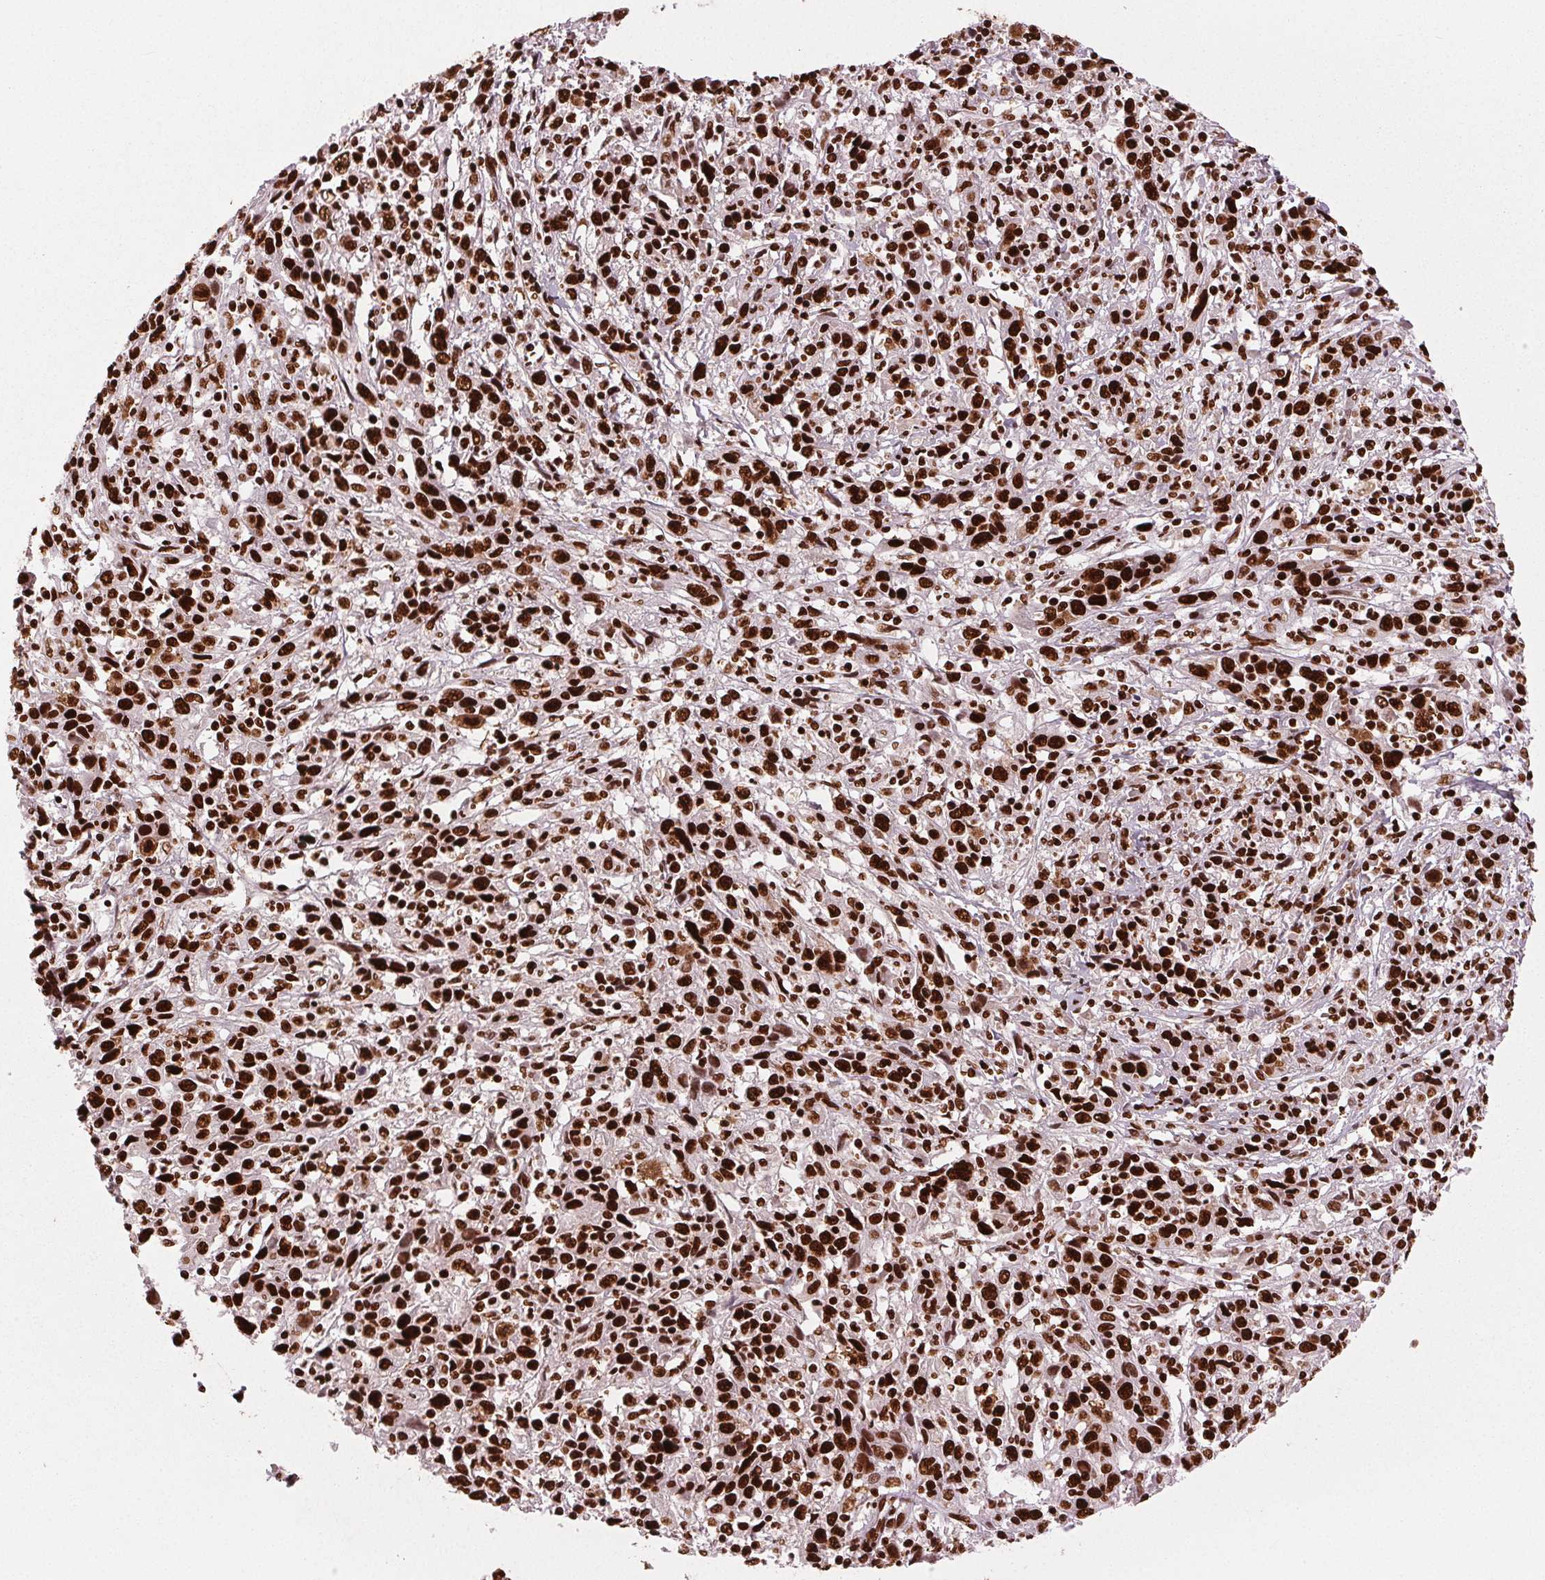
{"staining": {"intensity": "strong", "quantity": ">75%", "location": "nuclear"}, "tissue": "cervical cancer", "cell_type": "Tumor cells", "image_type": "cancer", "snomed": [{"axis": "morphology", "description": "Squamous cell carcinoma, NOS"}, {"axis": "topography", "description": "Cervix"}], "caption": "Protein expression analysis of cervical cancer displays strong nuclear positivity in approximately >75% of tumor cells.", "gene": "BRD4", "patient": {"sex": "female", "age": 46}}